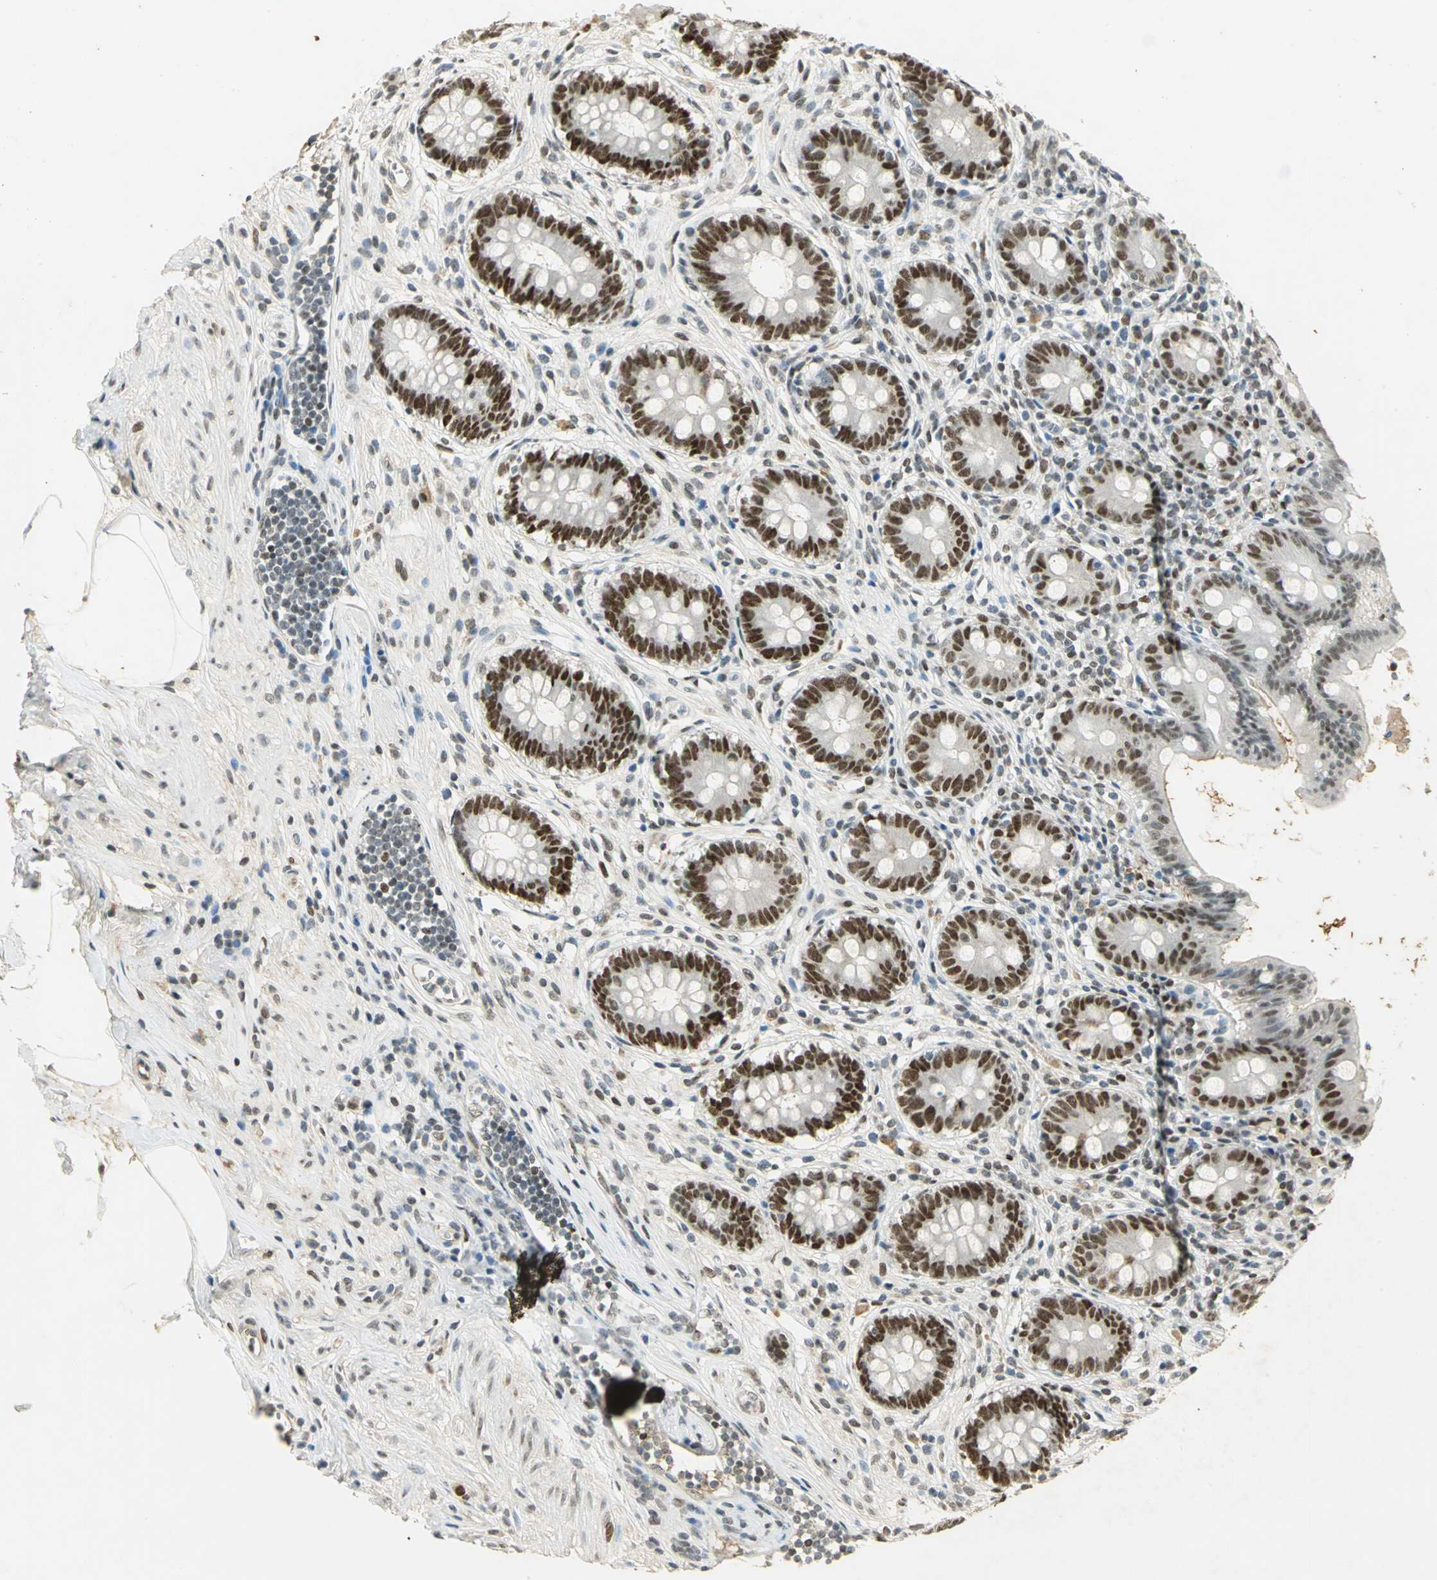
{"staining": {"intensity": "strong", "quantity": ">75%", "location": "nuclear"}, "tissue": "appendix", "cell_type": "Glandular cells", "image_type": "normal", "snomed": [{"axis": "morphology", "description": "Normal tissue, NOS"}, {"axis": "topography", "description": "Appendix"}], "caption": "The image reveals a brown stain indicating the presence of a protein in the nuclear of glandular cells in appendix.", "gene": "AK6", "patient": {"sex": "female", "age": 50}}